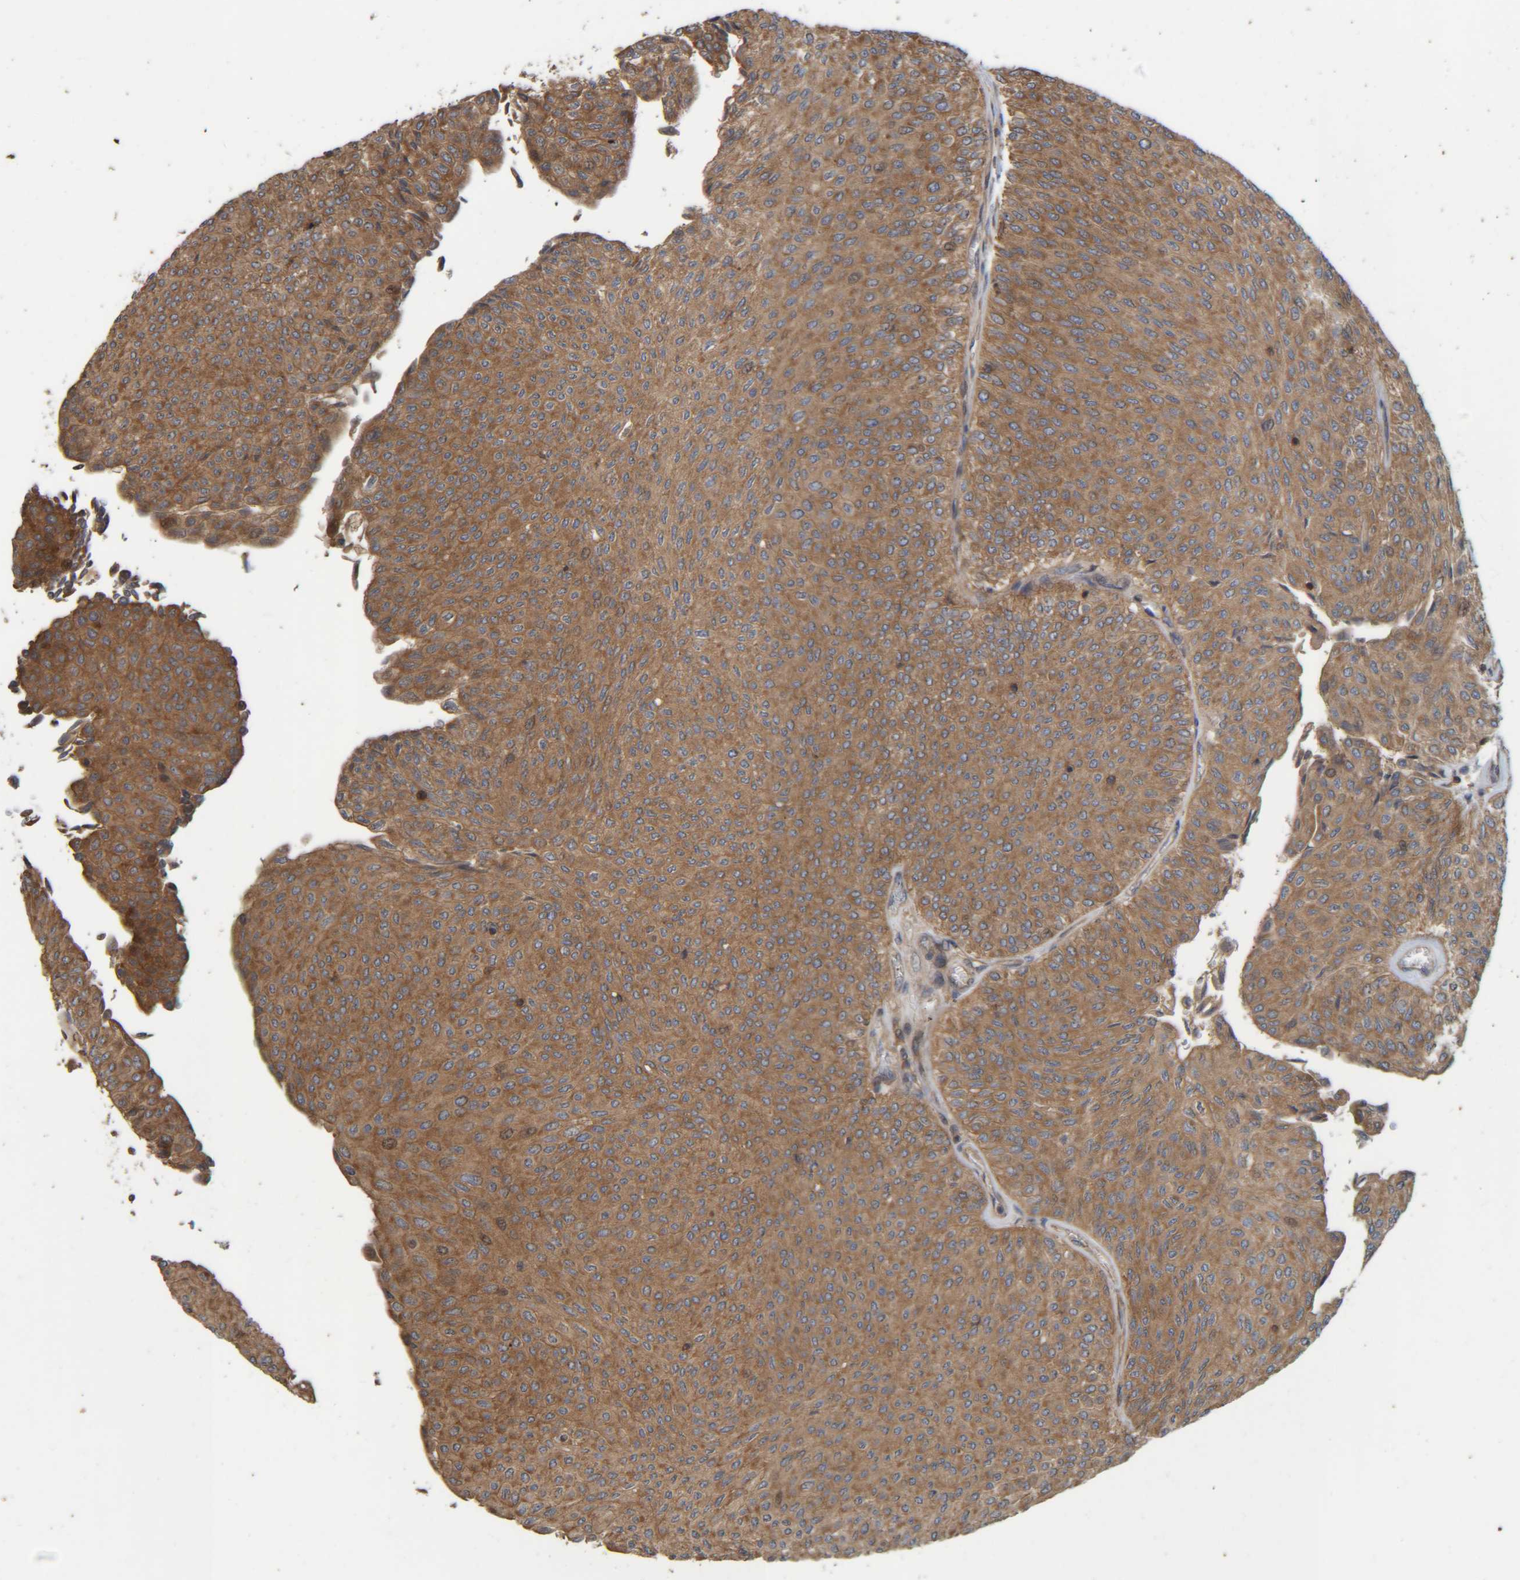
{"staining": {"intensity": "strong", "quantity": ">75%", "location": "cytoplasmic/membranous"}, "tissue": "urothelial cancer", "cell_type": "Tumor cells", "image_type": "cancer", "snomed": [{"axis": "morphology", "description": "Urothelial carcinoma, Low grade"}, {"axis": "topography", "description": "Urinary bladder"}], "caption": "Tumor cells reveal strong cytoplasmic/membranous expression in about >75% of cells in urothelial cancer.", "gene": "CCDC57", "patient": {"sex": "male", "age": 78}}